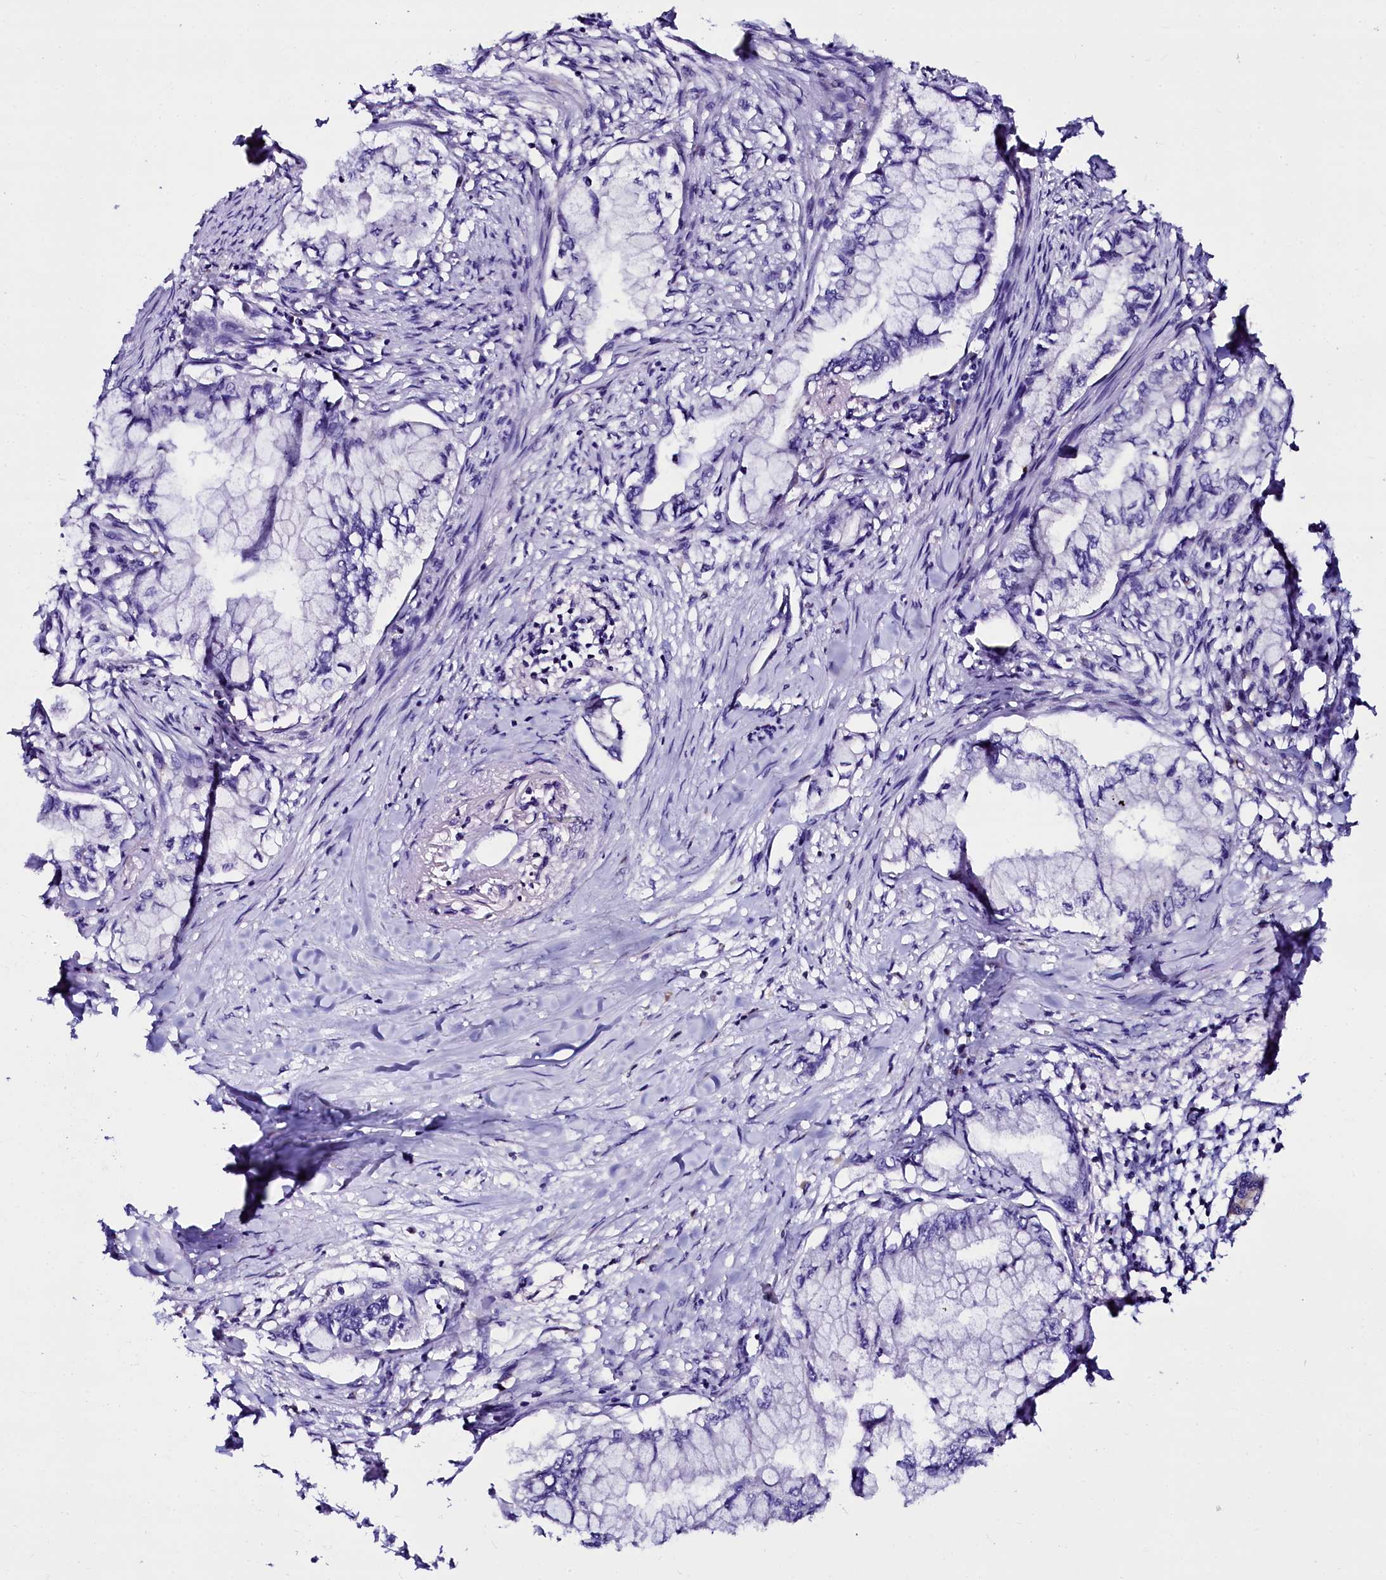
{"staining": {"intensity": "negative", "quantity": "none", "location": "none"}, "tissue": "pancreatic cancer", "cell_type": "Tumor cells", "image_type": "cancer", "snomed": [{"axis": "morphology", "description": "Adenocarcinoma, NOS"}, {"axis": "topography", "description": "Pancreas"}], "caption": "Immunohistochemistry (IHC) photomicrograph of pancreatic cancer (adenocarcinoma) stained for a protein (brown), which exhibits no expression in tumor cells. (DAB immunohistochemistry, high magnification).", "gene": "OTOL1", "patient": {"sex": "female", "age": 78}}